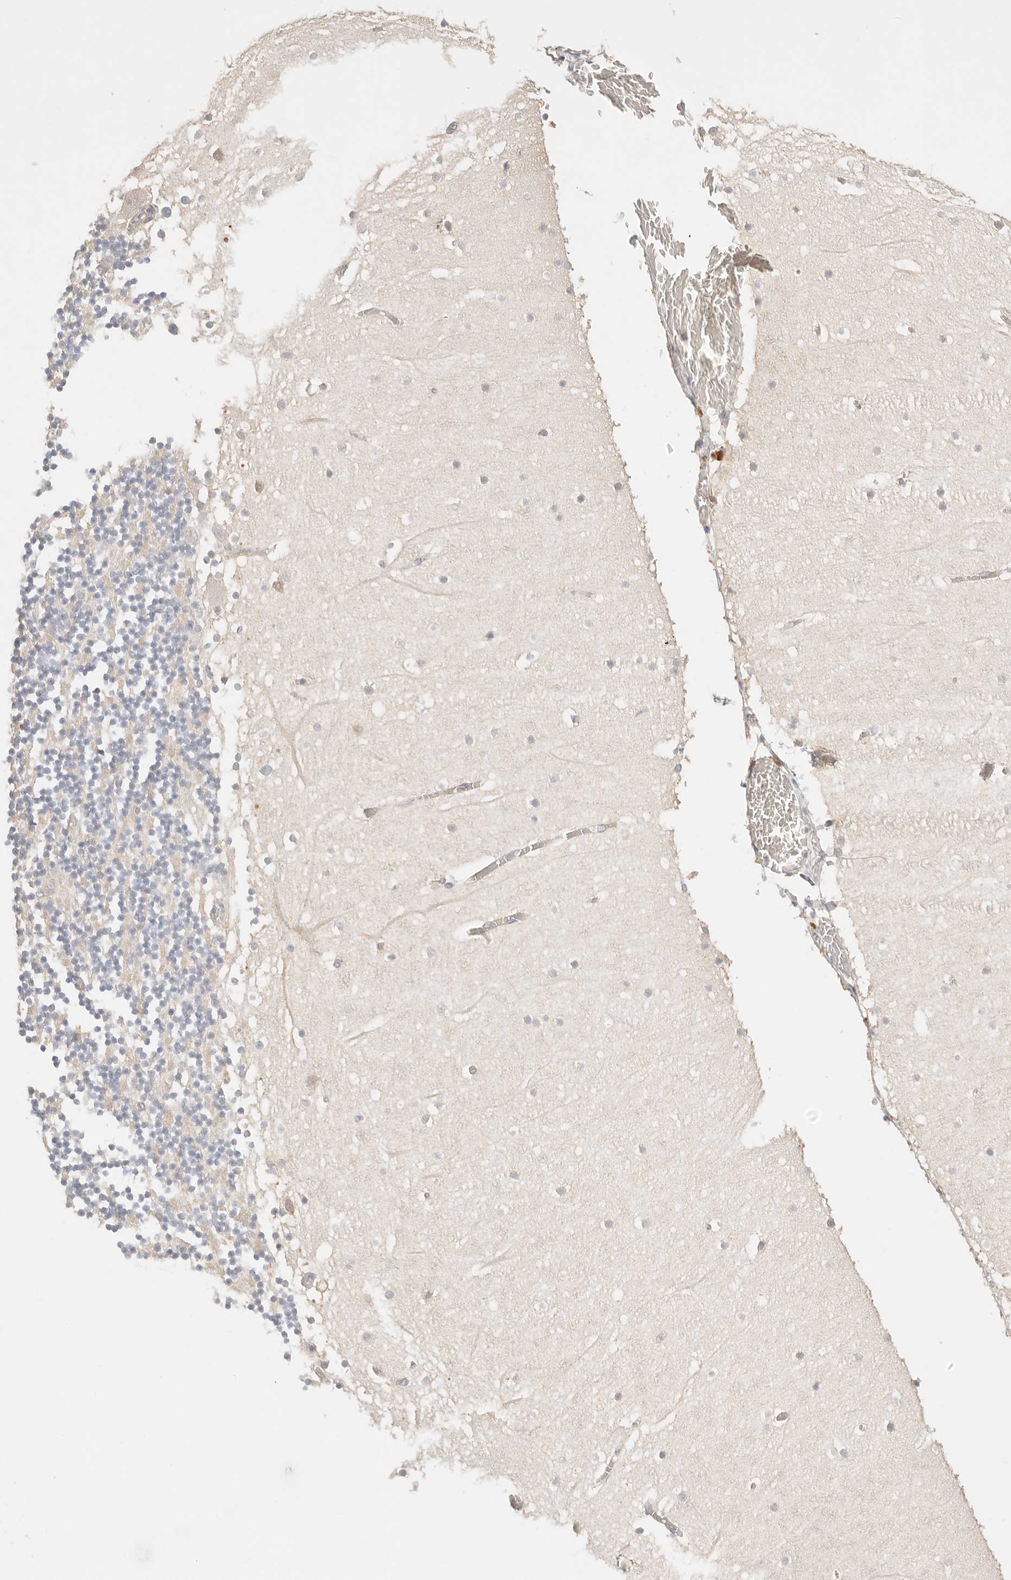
{"staining": {"intensity": "negative", "quantity": "none", "location": "none"}, "tissue": "cerebellum", "cell_type": "Cells in granular layer", "image_type": "normal", "snomed": [{"axis": "morphology", "description": "Normal tissue, NOS"}, {"axis": "topography", "description": "Cerebellum"}], "caption": "Immunohistochemistry (IHC) image of unremarkable cerebellum: human cerebellum stained with DAB (3,3'-diaminobenzidine) demonstrates no significant protein staining in cells in granular layer.", "gene": "CEP120", "patient": {"sex": "female", "age": 28}}